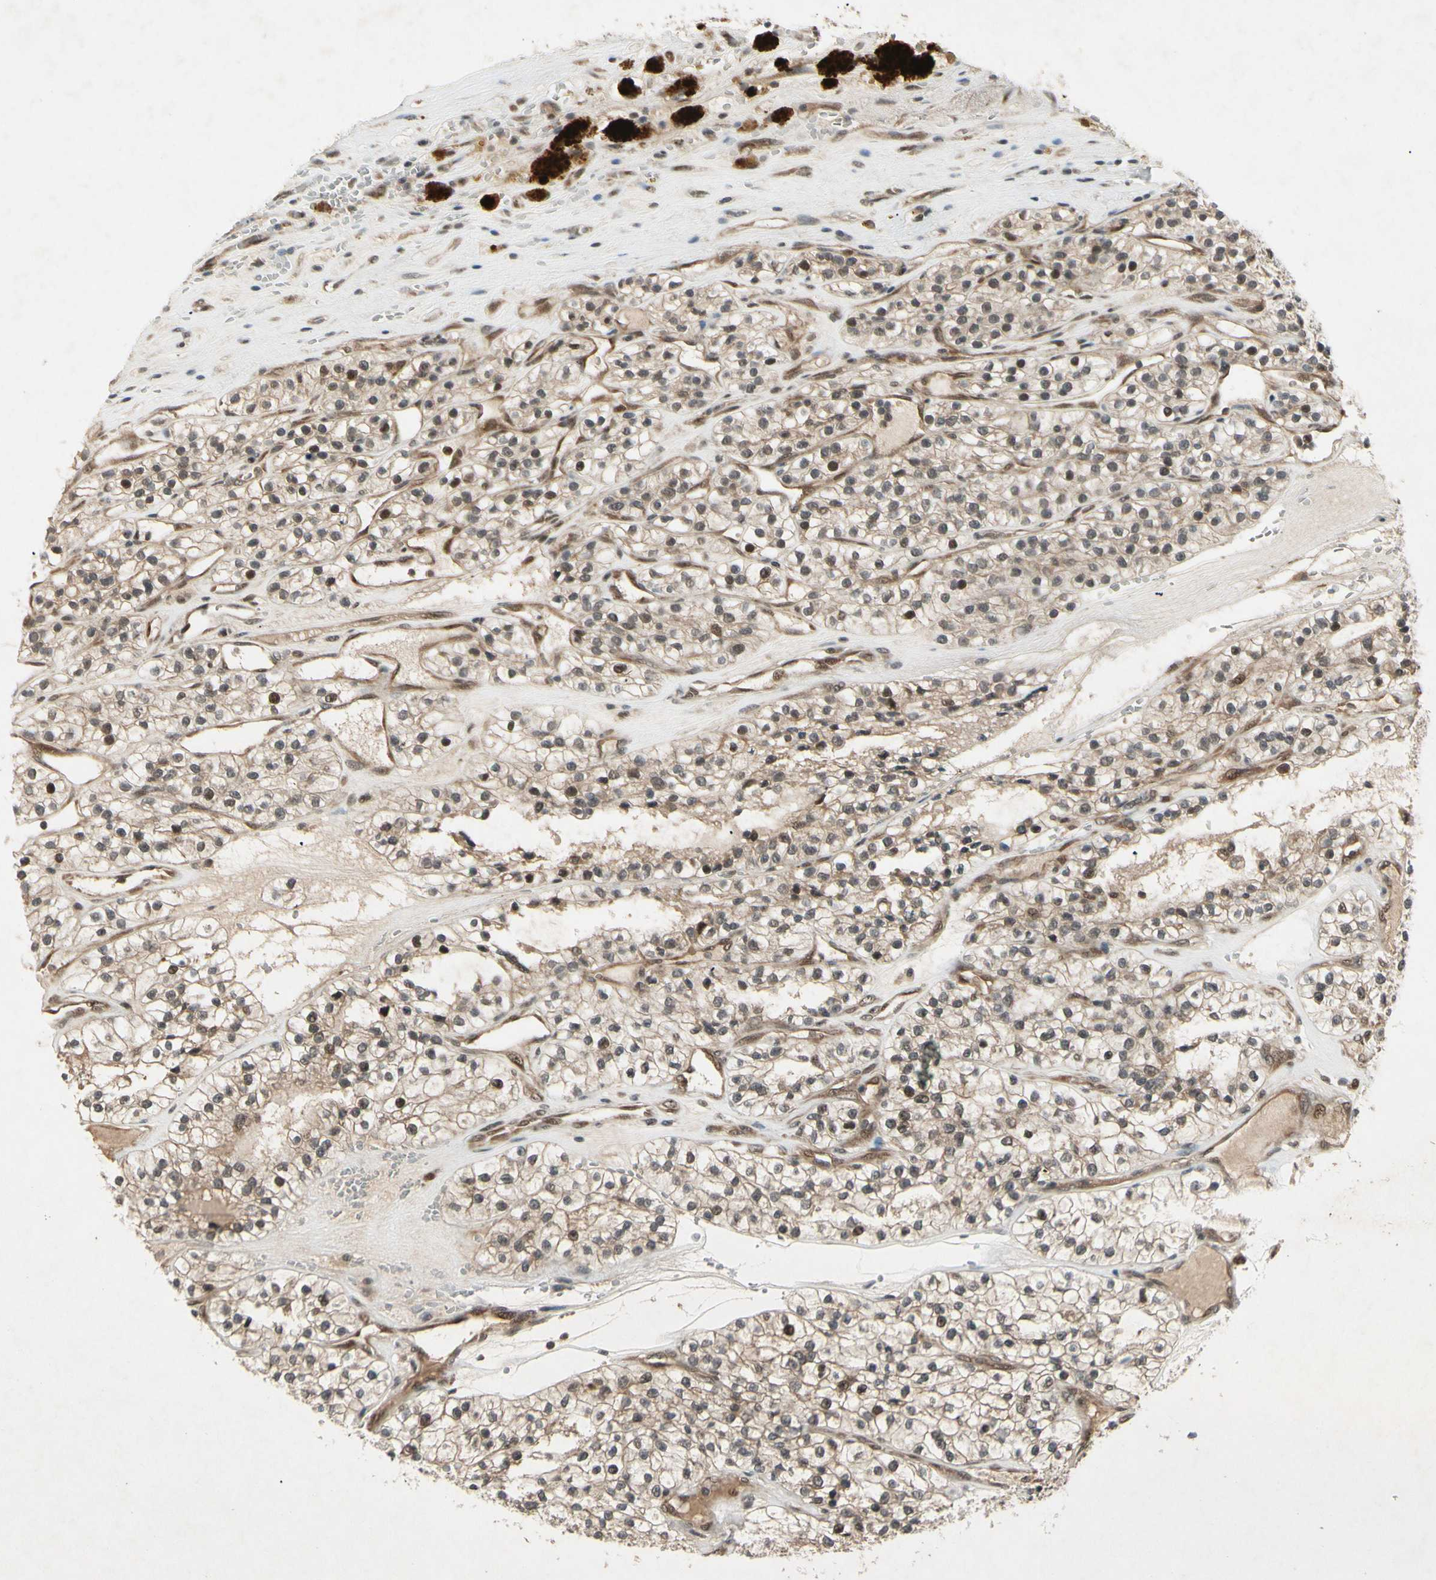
{"staining": {"intensity": "moderate", "quantity": "<25%", "location": "nuclear"}, "tissue": "renal cancer", "cell_type": "Tumor cells", "image_type": "cancer", "snomed": [{"axis": "morphology", "description": "Adenocarcinoma, NOS"}, {"axis": "topography", "description": "Kidney"}], "caption": "Immunohistochemical staining of renal cancer demonstrates moderate nuclear protein staining in approximately <25% of tumor cells.", "gene": "CDK11A", "patient": {"sex": "female", "age": 57}}